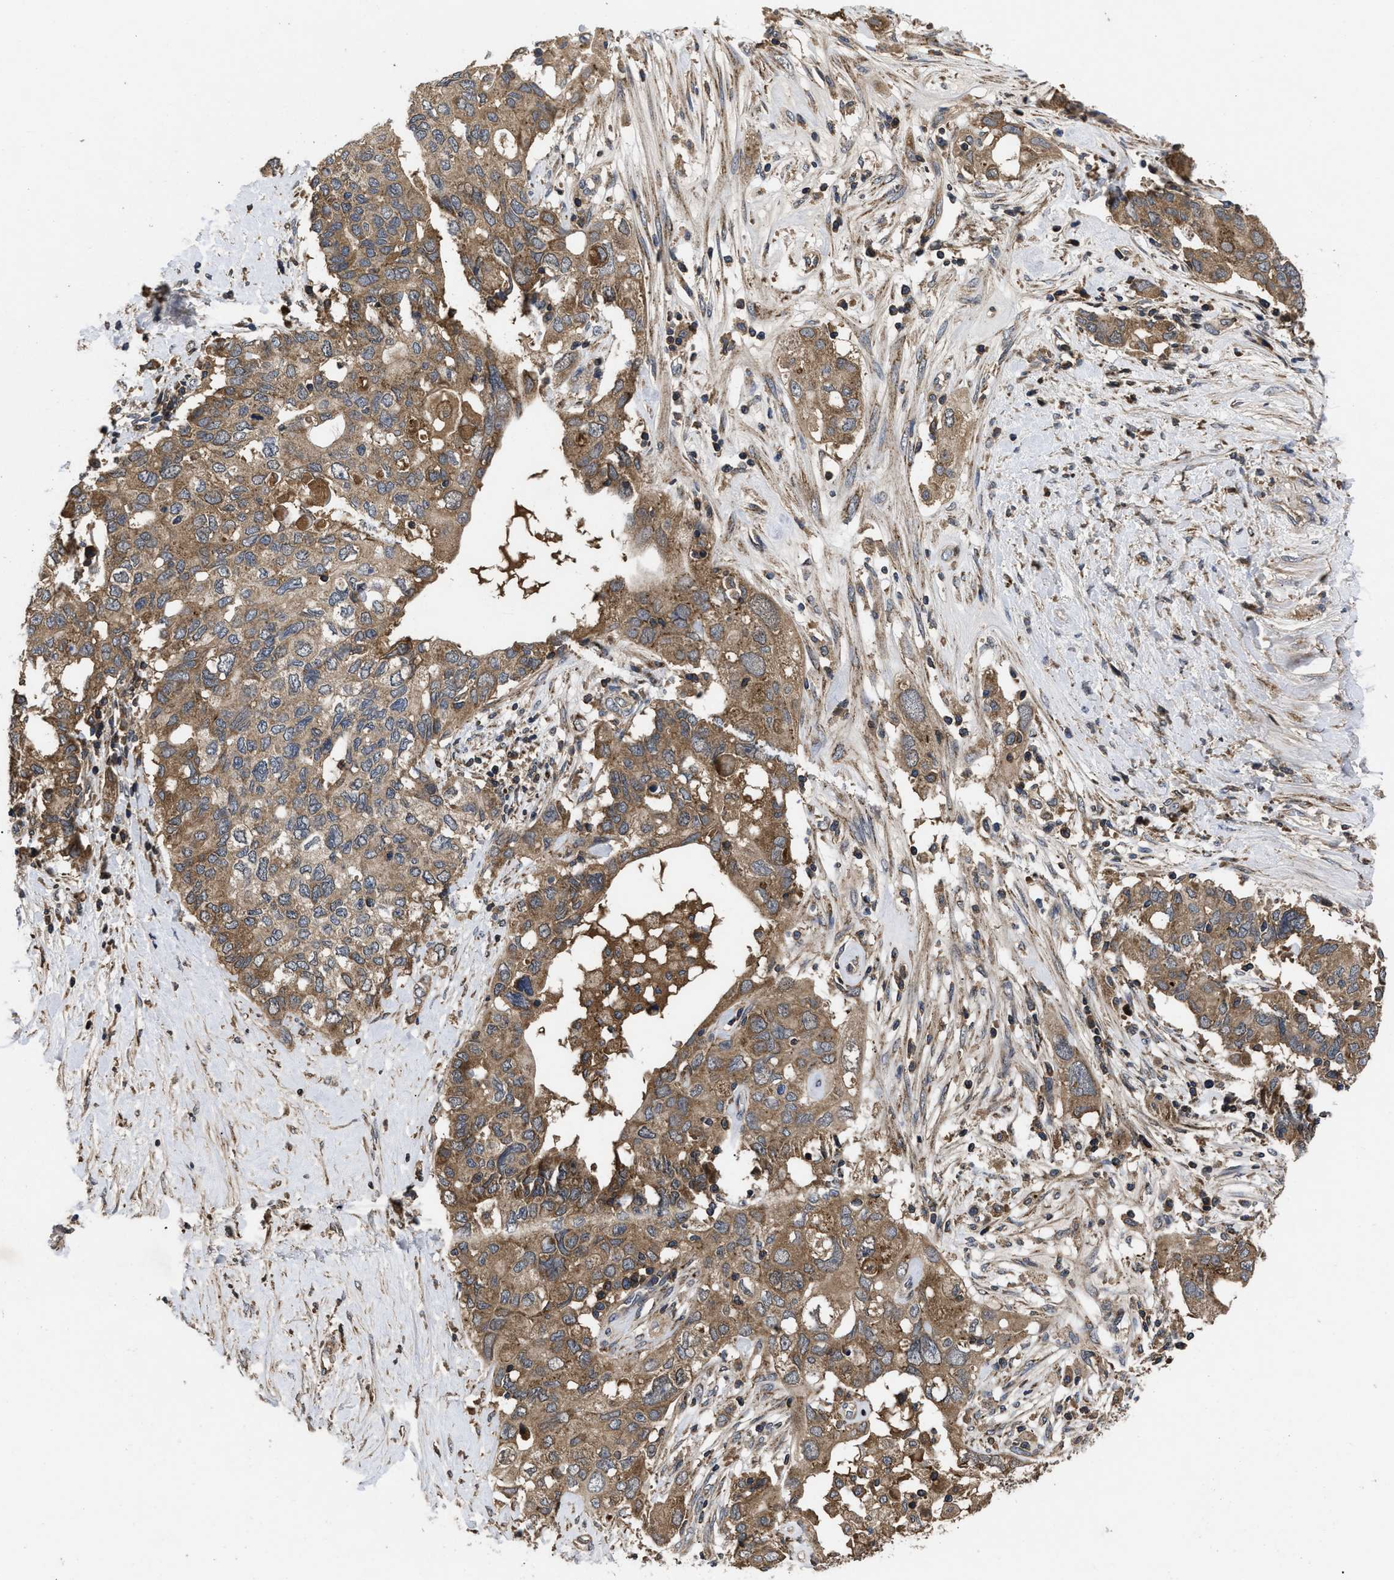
{"staining": {"intensity": "moderate", "quantity": ">75%", "location": "cytoplasmic/membranous"}, "tissue": "pancreatic cancer", "cell_type": "Tumor cells", "image_type": "cancer", "snomed": [{"axis": "morphology", "description": "Adenocarcinoma, NOS"}, {"axis": "topography", "description": "Pancreas"}], "caption": "DAB (3,3'-diaminobenzidine) immunohistochemical staining of human pancreatic cancer (adenocarcinoma) shows moderate cytoplasmic/membranous protein staining in about >75% of tumor cells. Nuclei are stained in blue.", "gene": "LRRC3", "patient": {"sex": "female", "age": 56}}